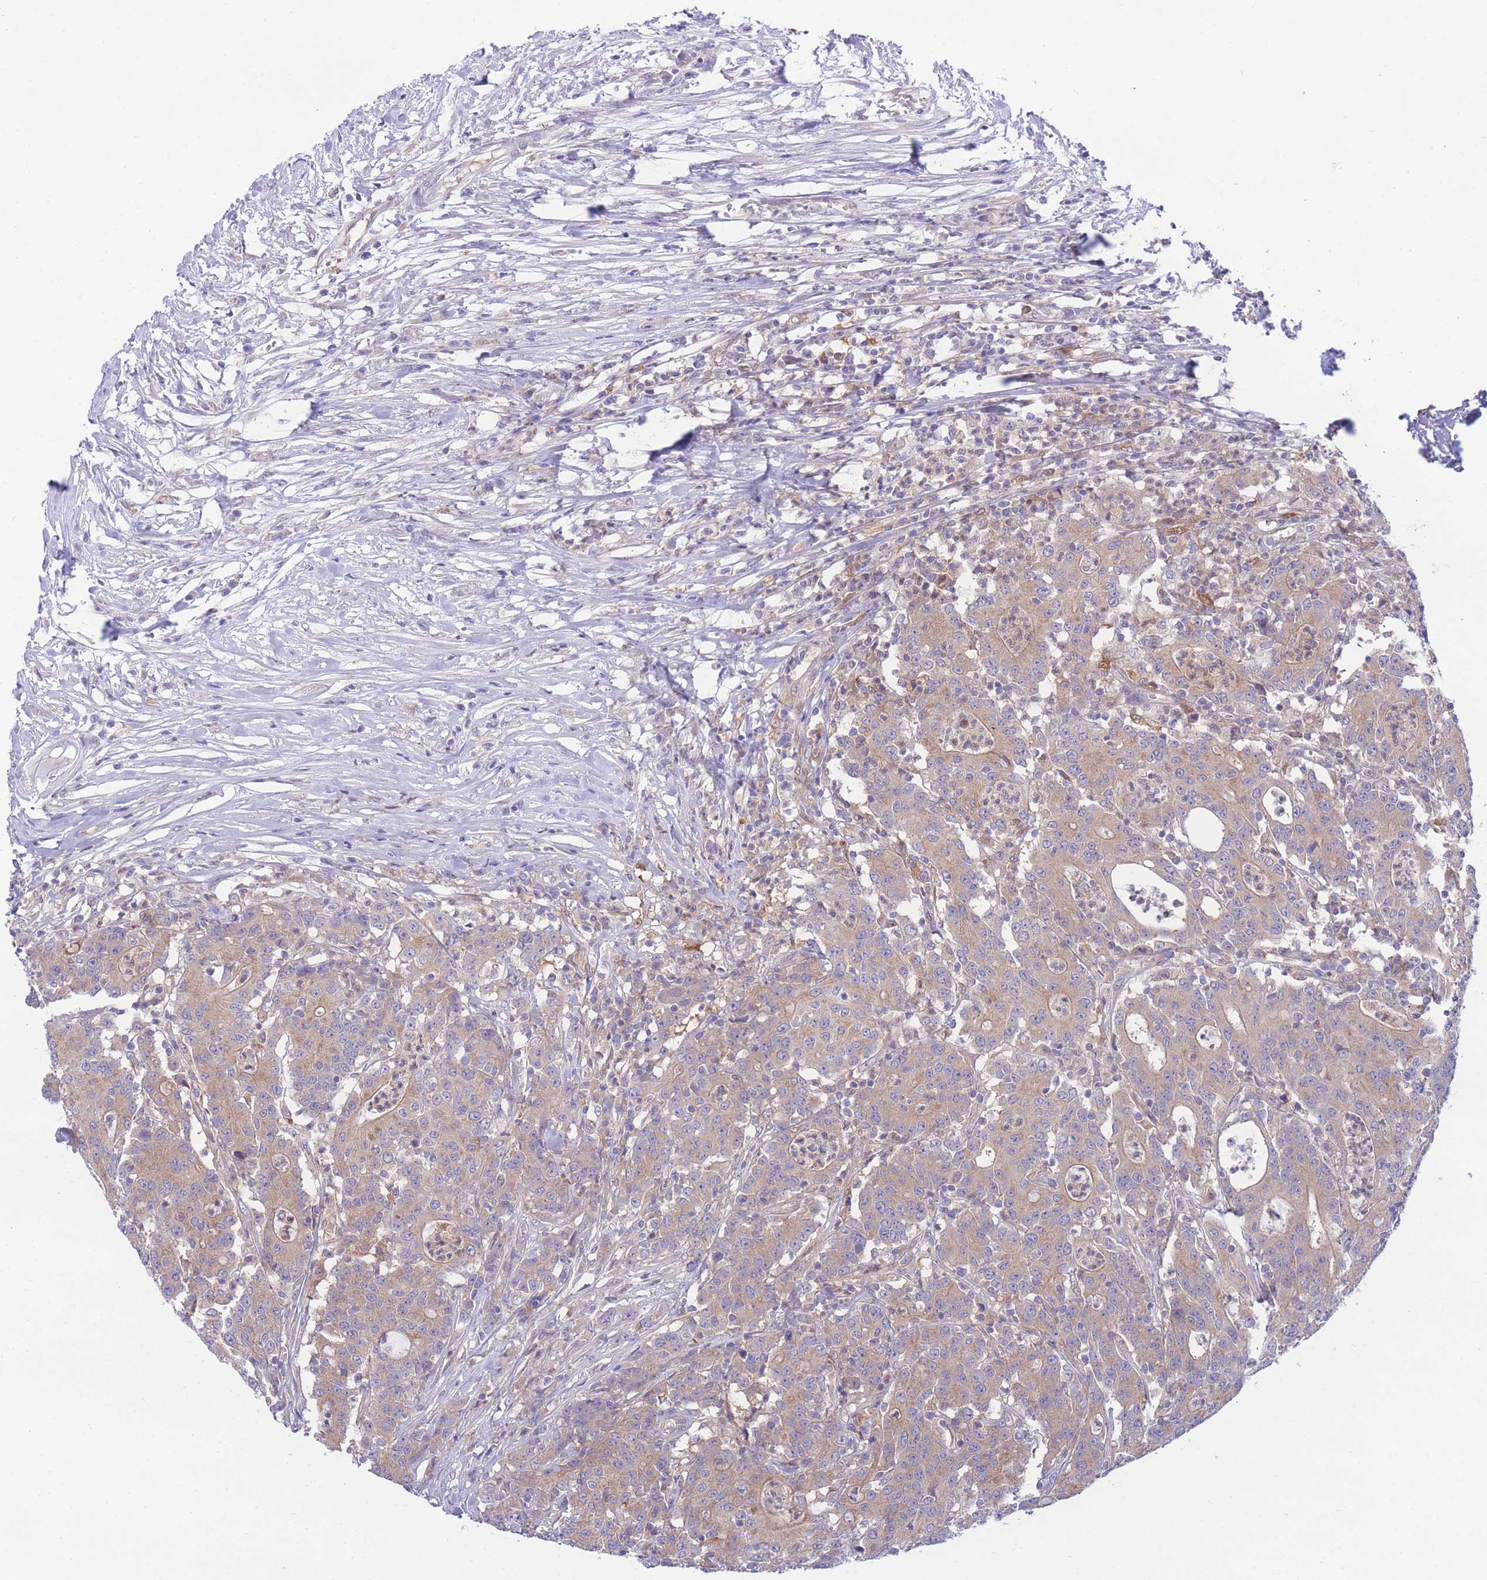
{"staining": {"intensity": "moderate", "quantity": ">75%", "location": "cytoplasmic/membranous"}, "tissue": "colorectal cancer", "cell_type": "Tumor cells", "image_type": "cancer", "snomed": [{"axis": "morphology", "description": "Adenocarcinoma, NOS"}, {"axis": "topography", "description": "Colon"}], "caption": "The immunohistochemical stain highlights moderate cytoplasmic/membranous positivity in tumor cells of colorectal adenocarcinoma tissue. (IHC, brightfield microscopy, high magnification).", "gene": "NAMPT", "patient": {"sex": "male", "age": 83}}